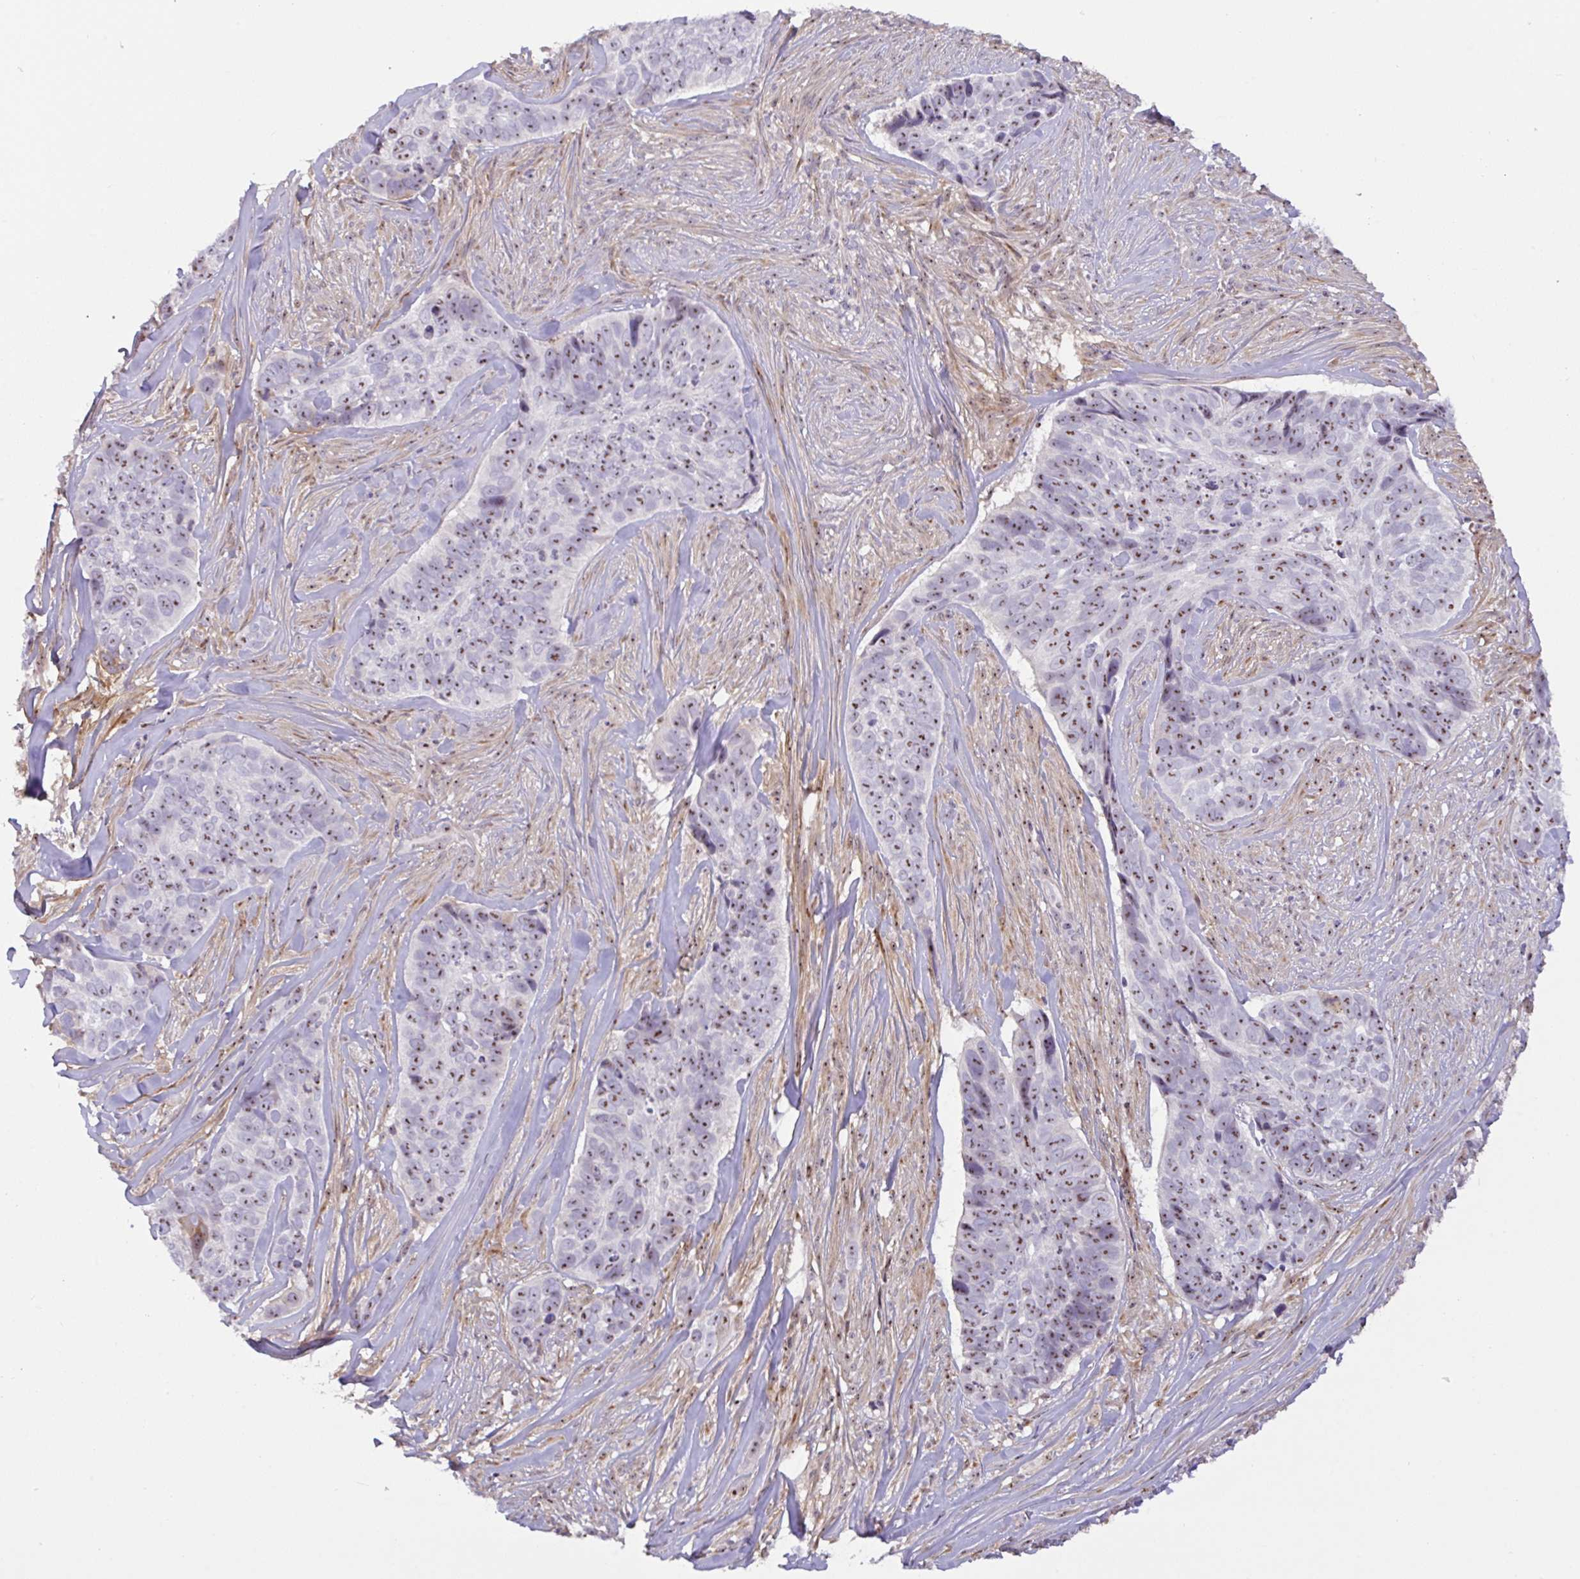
{"staining": {"intensity": "moderate", "quantity": ">75%", "location": "nuclear"}, "tissue": "skin cancer", "cell_type": "Tumor cells", "image_type": "cancer", "snomed": [{"axis": "morphology", "description": "Basal cell carcinoma"}, {"axis": "topography", "description": "Skin"}], "caption": "Immunohistochemical staining of skin cancer (basal cell carcinoma) reveals medium levels of moderate nuclear expression in about >75% of tumor cells. The staining was performed using DAB (3,3'-diaminobenzidine) to visualize the protein expression in brown, while the nuclei were stained in blue with hematoxylin (Magnification: 20x).", "gene": "MXRA8", "patient": {"sex": "female", "age": 82}}